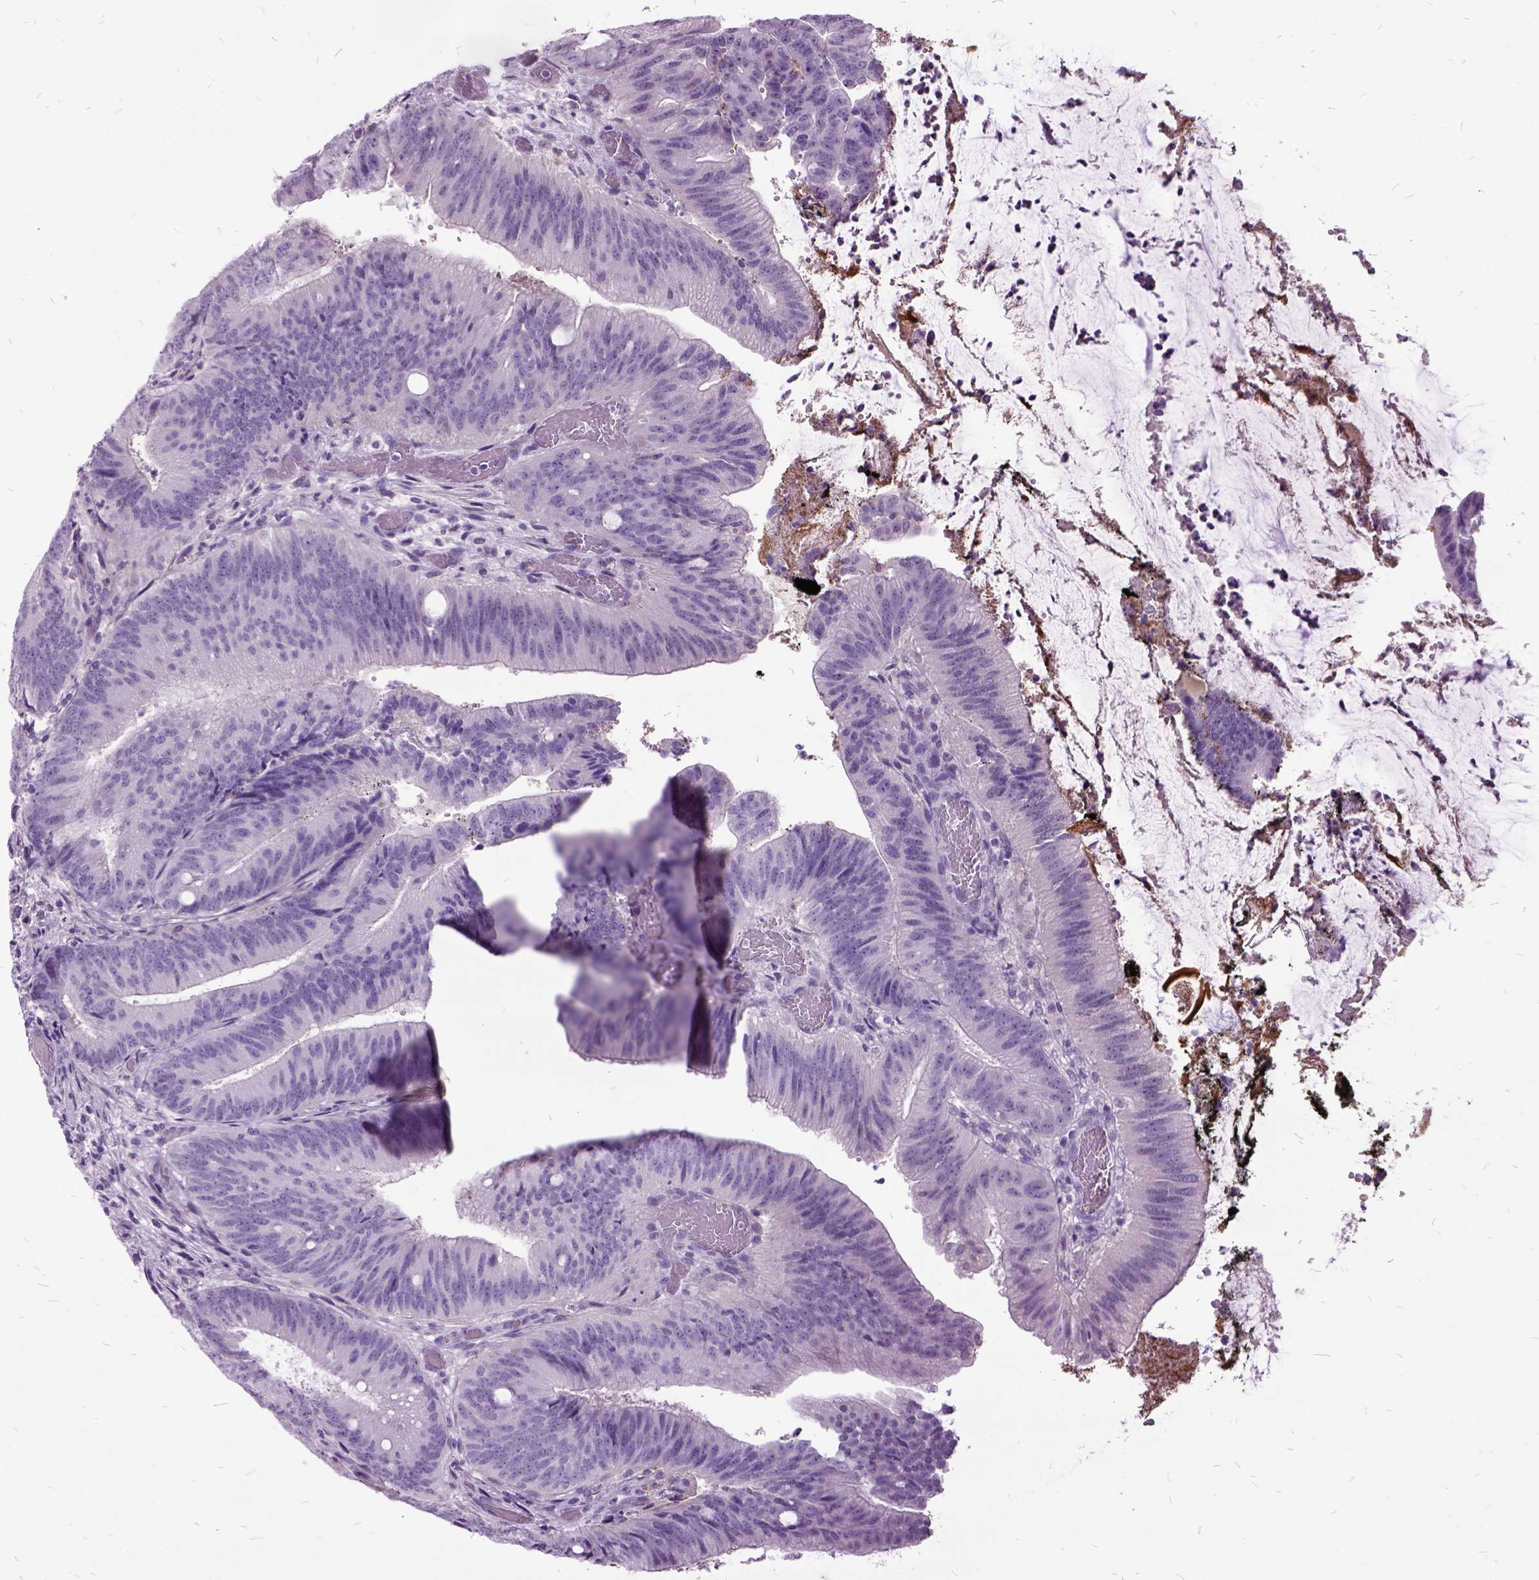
{"staining": {"intensity": "negative", "quantity": "none", "location": "none"}, "tissue": "colorectal cancer", "cell_type": "Tumor cells", "image_type": "cancer", "snomed": [{"axis": "morphology", "description": "Adenocarcinoma, NOS"}, {"axis": "topography", "description": "Colon"}], "caption": "This histopathology image is of colorectal cancer stained with IHC to label a protein in brown with the nuclei are counter-stained blue. There is no positivity in tumor cells.", "gene": "MME", "patient": {"sex": "female", "age": 43}}